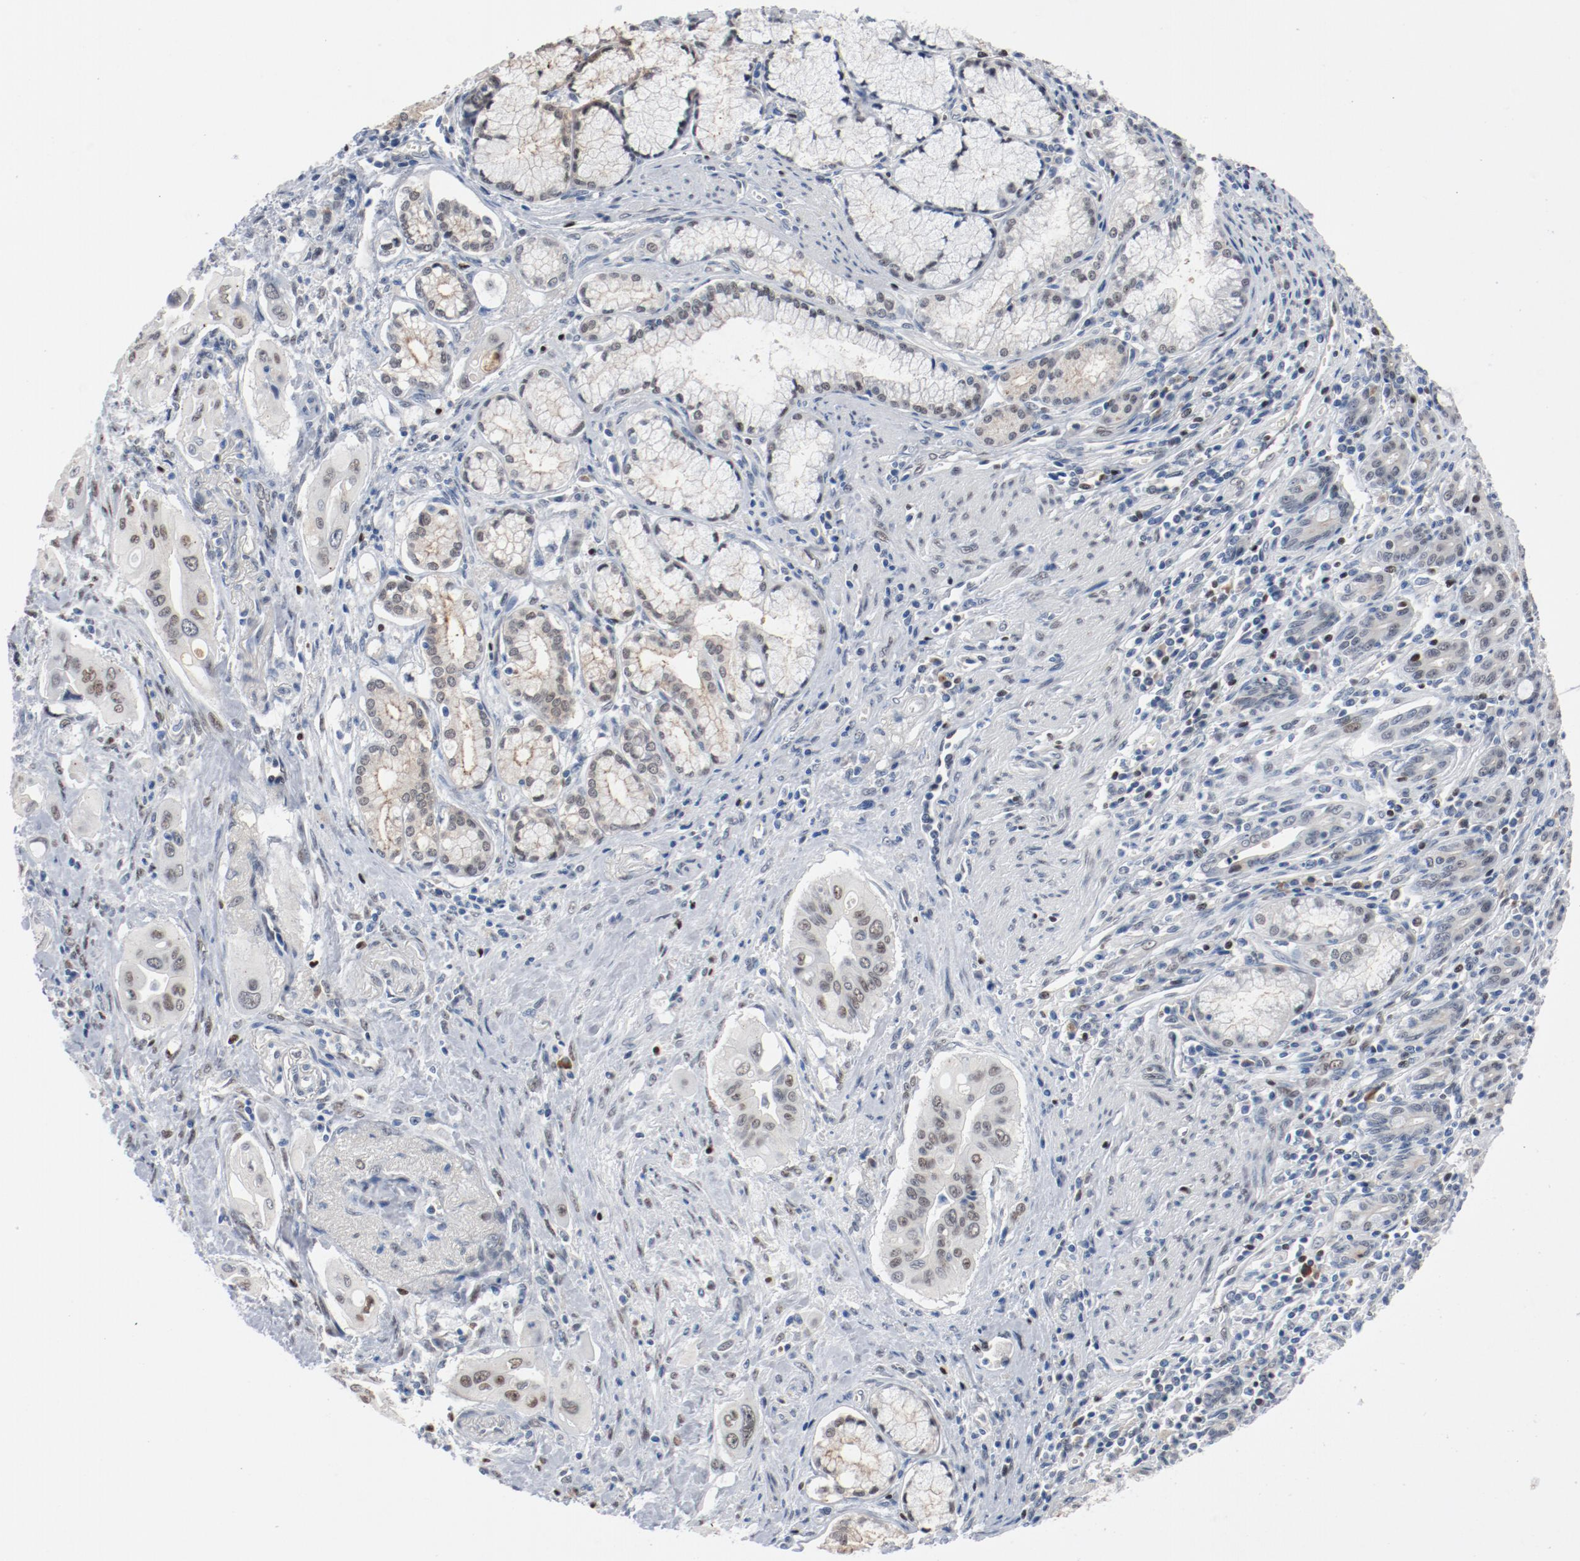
{"staining": {"intensity": "weak", "quantity": "<25%", "location": "nuclear"}, "tissue": "pancreatic cancer", "cell_type": "Tumor cells", "image_type": "cancer", "snomed": [{"axis": "morphology", "description": "Adenocarcinoma, NOS"}, {"axis": "topography", "description": "Pancreas"}], "caption": "There is no significant staining in tumor cells of adenocarcinoma (pancreatic).", "gene": "FOXP1", "patient": {"sex": "male", "age": 77}}